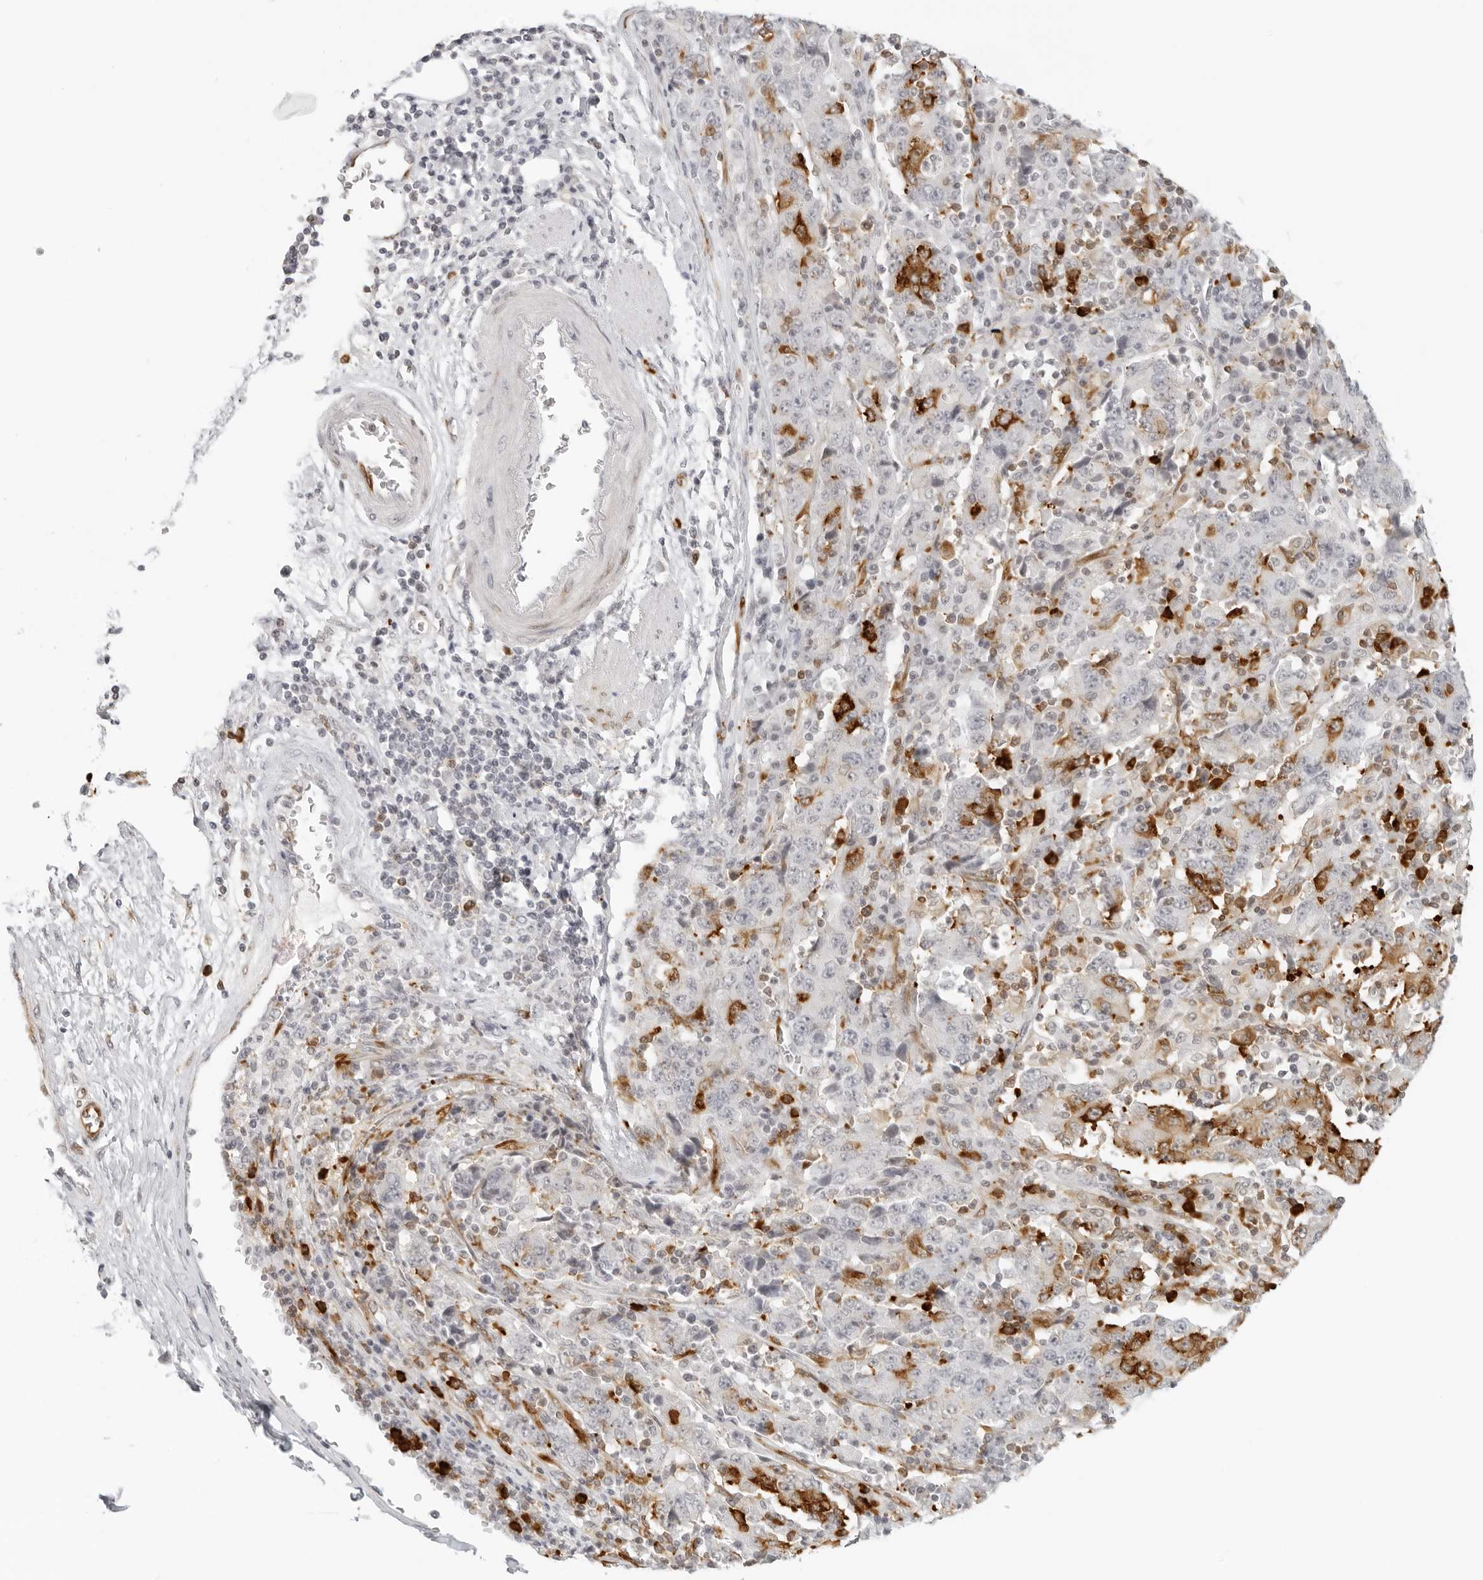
{"staining": {"intensity": "strong", "quantity": "25%-75%", "location": "cytoplasmic/membranous"}, "tissue": "stomach cancer", "cell_type": "Tumor cells", "image_type": "cancer", "snomed": [{"axis": "morphology", "description": "Normal tissue, NOS"}, {"axis": "morphology", "description": "Adenocarcinoma, NOS"}, {"axis": "topography", "description": "Stomach, upper"}, {"axis": "topography", "description": "Stomach"}], "caption": "Immunohistochemistry (IHC) of stomach cancer (adenocarcinoma) exhibits high levels of strong cytoplasmic/membranous staining in approximately 25%-75% of tumor cells.", "gene": "EIF4G1", "patient": {"sex": "male", "age": 59}}